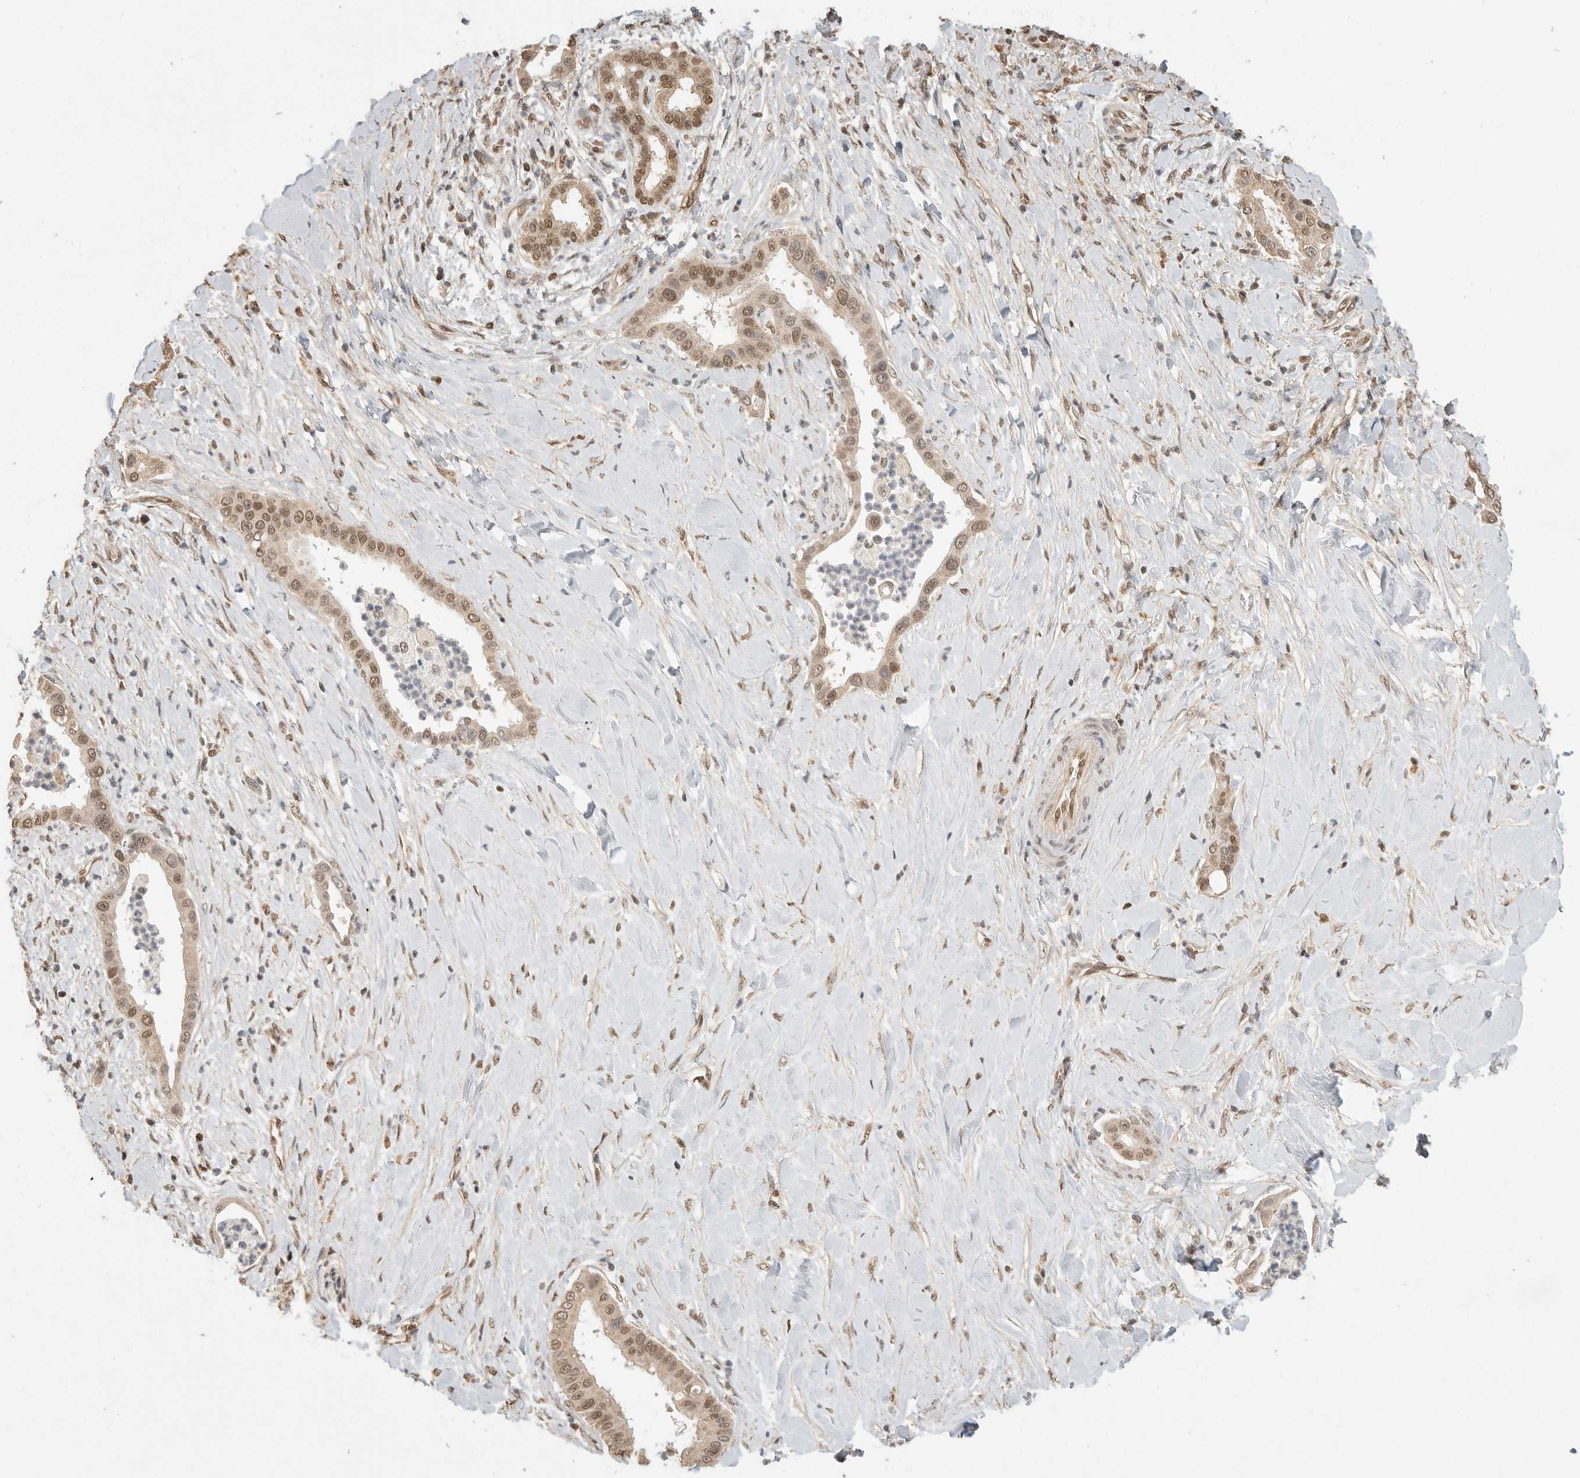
{"staining": {"intensity": "moderate", "quantity": "25%-75%", "location": "nuclear"}, "tissue": "liver cancer", "cell_type": "Tumor cells", "image_type": "cancer", "snomed": [{"axis": "morphology", "description": "Cholangiocarcinoma"}, {"axis": "topography", "description": "Liver"}], "caption": "A photomicrograph of human cholangiocarcinoma (liver) stained for a protein reveals moderate nuclear brown staining in tumor cells.", "gene": "DFFA", "patient": {"sex": "female", "age": 54}}